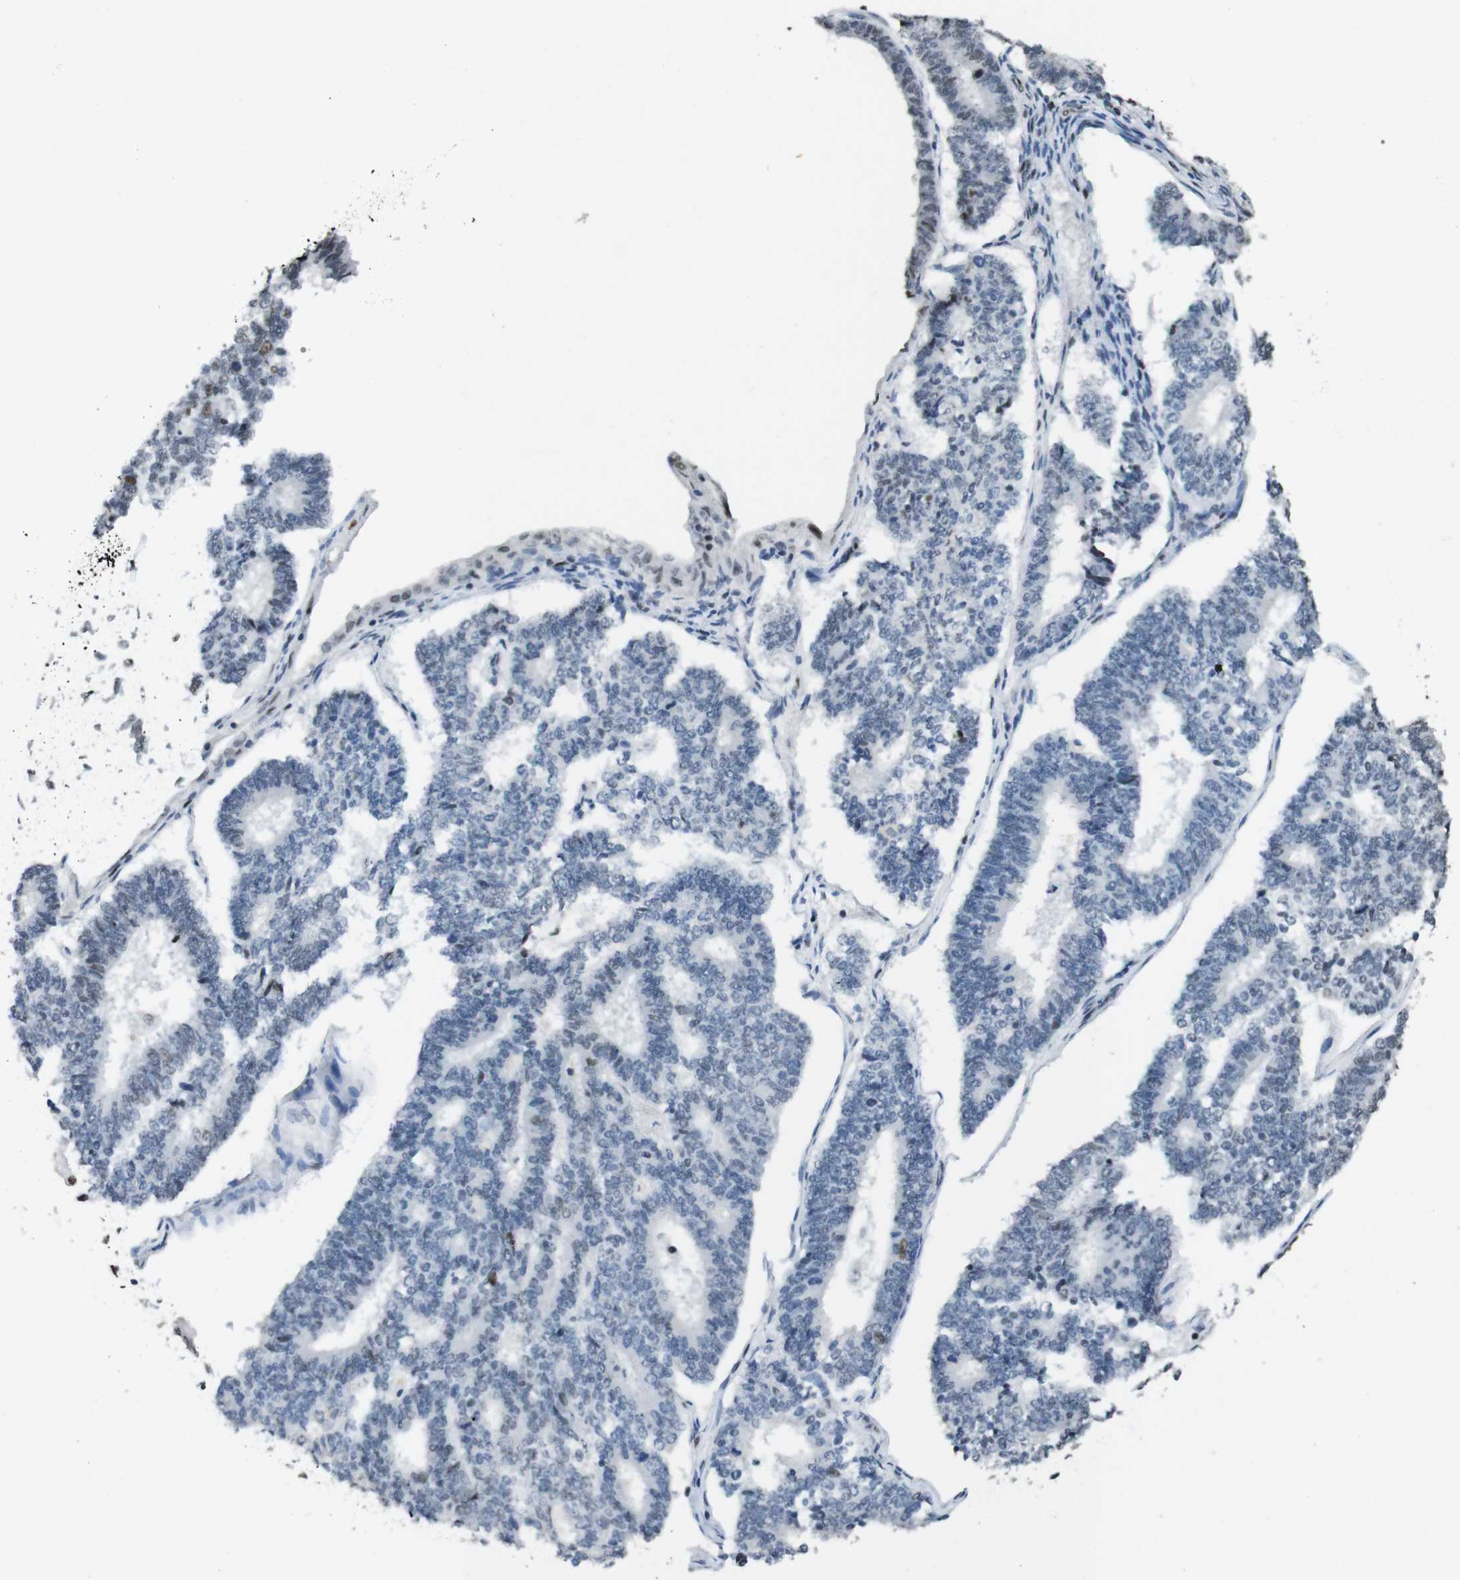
{"staining": {"intensity": "negative", "quantity": "none", "location": "none"}, "tissue": "endometrial cancer", "cell_type": "Tumor cells", "image_type": "cancer", "snomed": [{"axis": "morphology", "description": "Adenocarcinoma, NOS"}, {"axis": "topography", "description": "Endometrium"}], "caption": "Immunohistochemistry (IHC) of human endometrial cancer exhibits no expression in tumor cells.", "gene": "CSNK2B", "patient": {"sex": "female", "age": 70}}